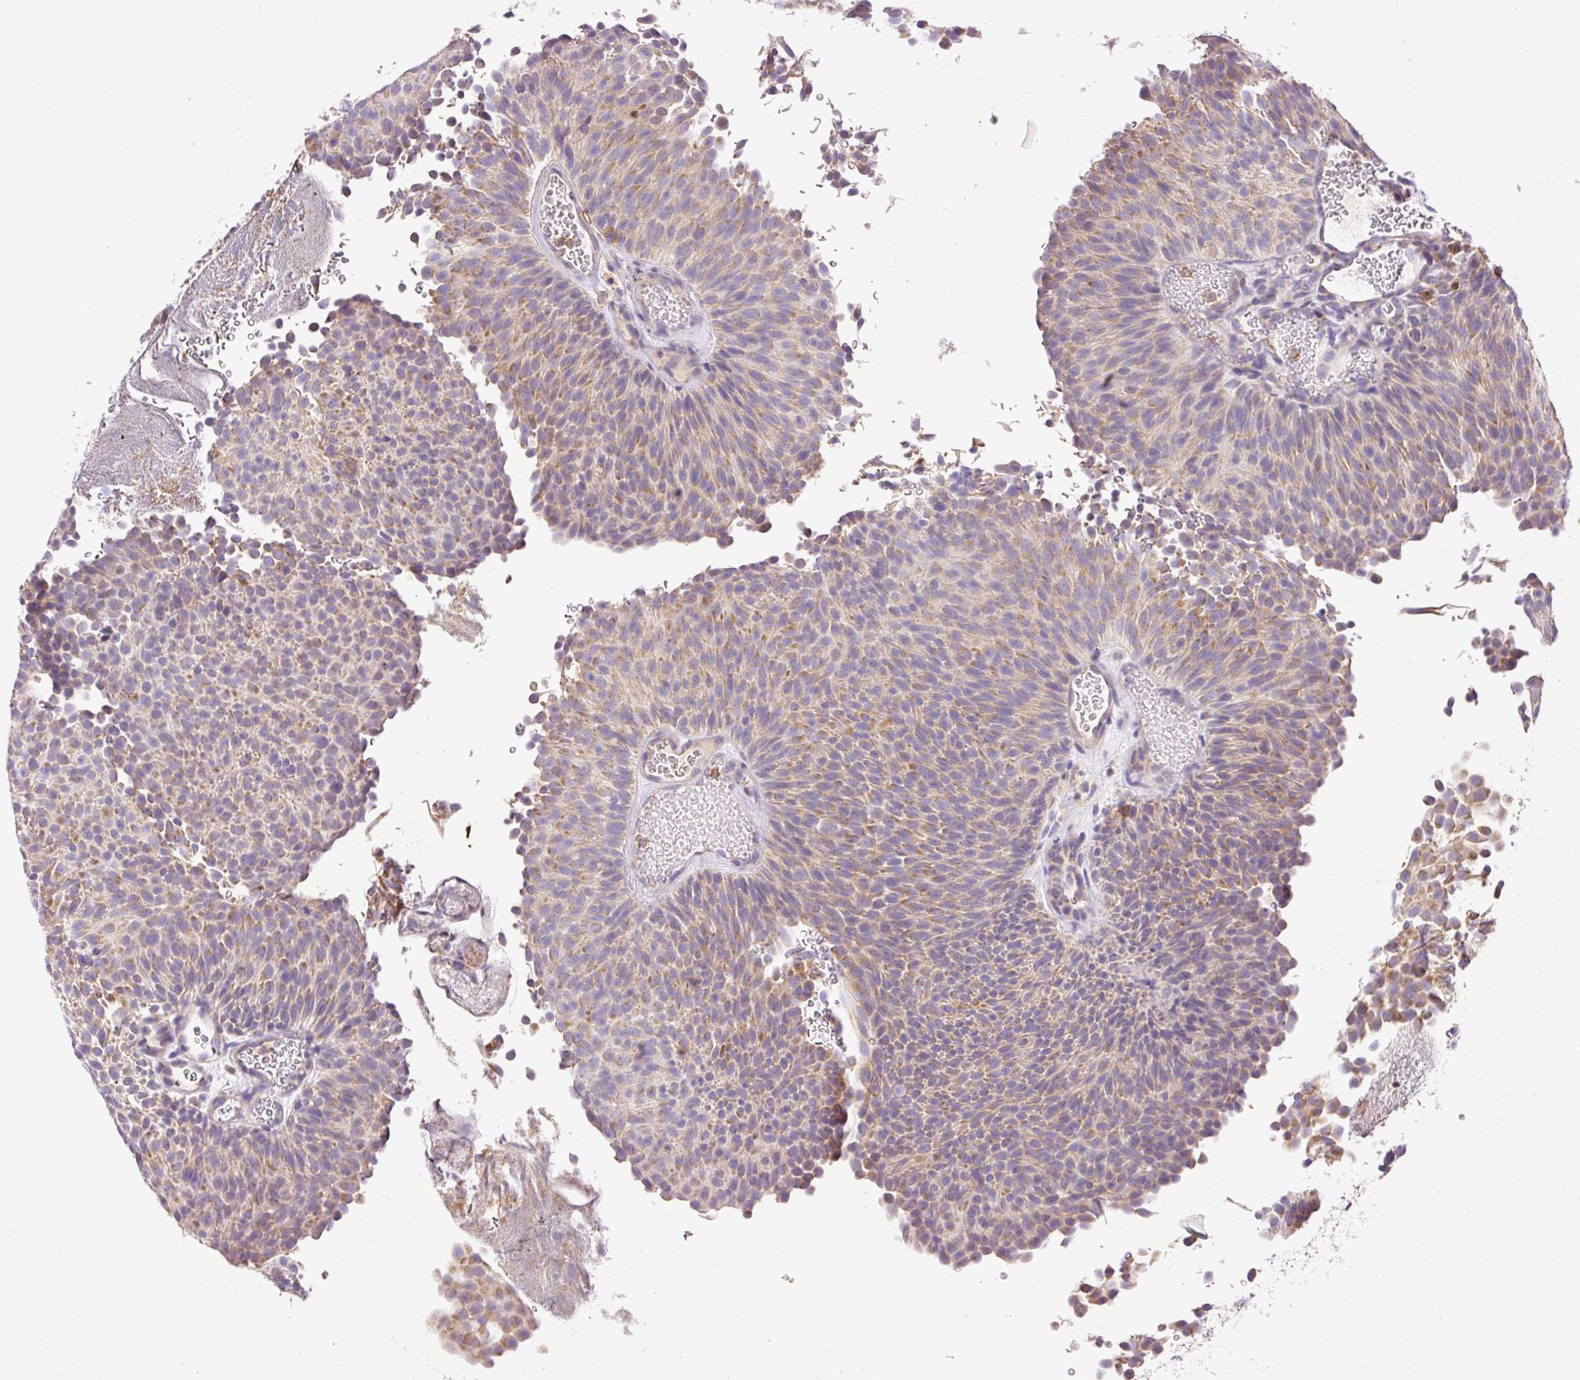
{"staining": {"intensity": "weak", "quantity": ">75%", "location": "cytoplasmic/membranous"}, "tissue": "urothelial cancer", "cell_type": "Tumor cells", "image_type": "cancer", "snomed": [{"axis": "morphology", "description": "Urothelial carcinoma, Low grade"}, {"axis": "topography", "description": "Urinary bladder"}], "caption": "A low amount of weak cytoplasmic/membranous expression is appreciated in approximately >75% of tumor cells in urothelial cancer tissue.", "gene": "IMMT", "patient": {"sex": "male", "age": 78}}